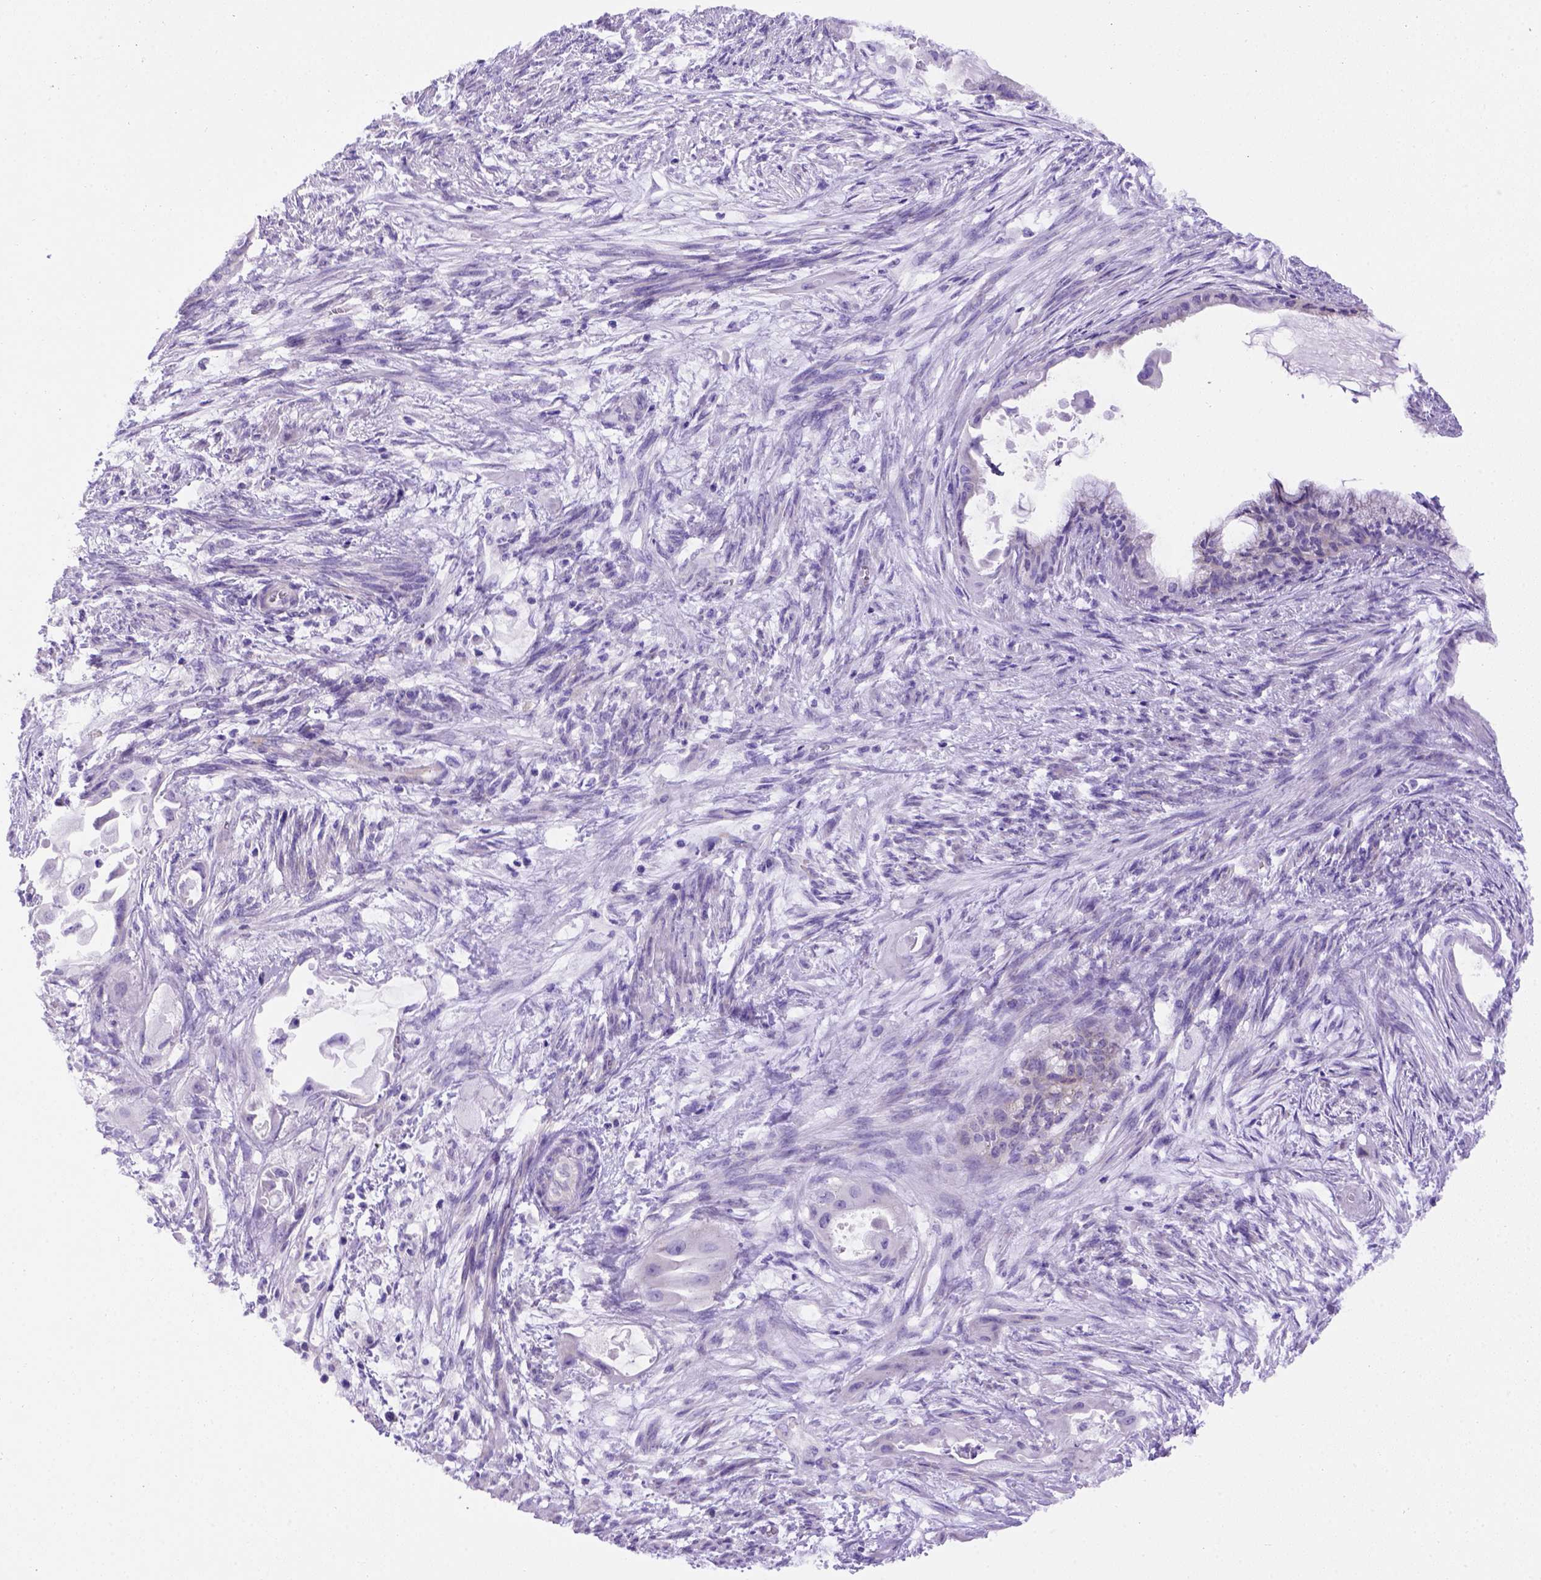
{"staining": {"intensity": "negative", "quantity": "none", "location": "none"}, "tissue": "endometrial cancer", "cell_type": "Tumor cells", "image_type": "cancer", "snomed": [{"axis": "morphology", "description": "Adenocarcinoma, NOS"}, {"axis": "topography", "description": "Endometrium"}], "caption": "Immunohistochemical staining of human endometrial cancer (adenocarcinoma) displays no significant positivity in tumor cells.", "gene": "FOXI1", "patient": {"sex": "female", "age": 86}}